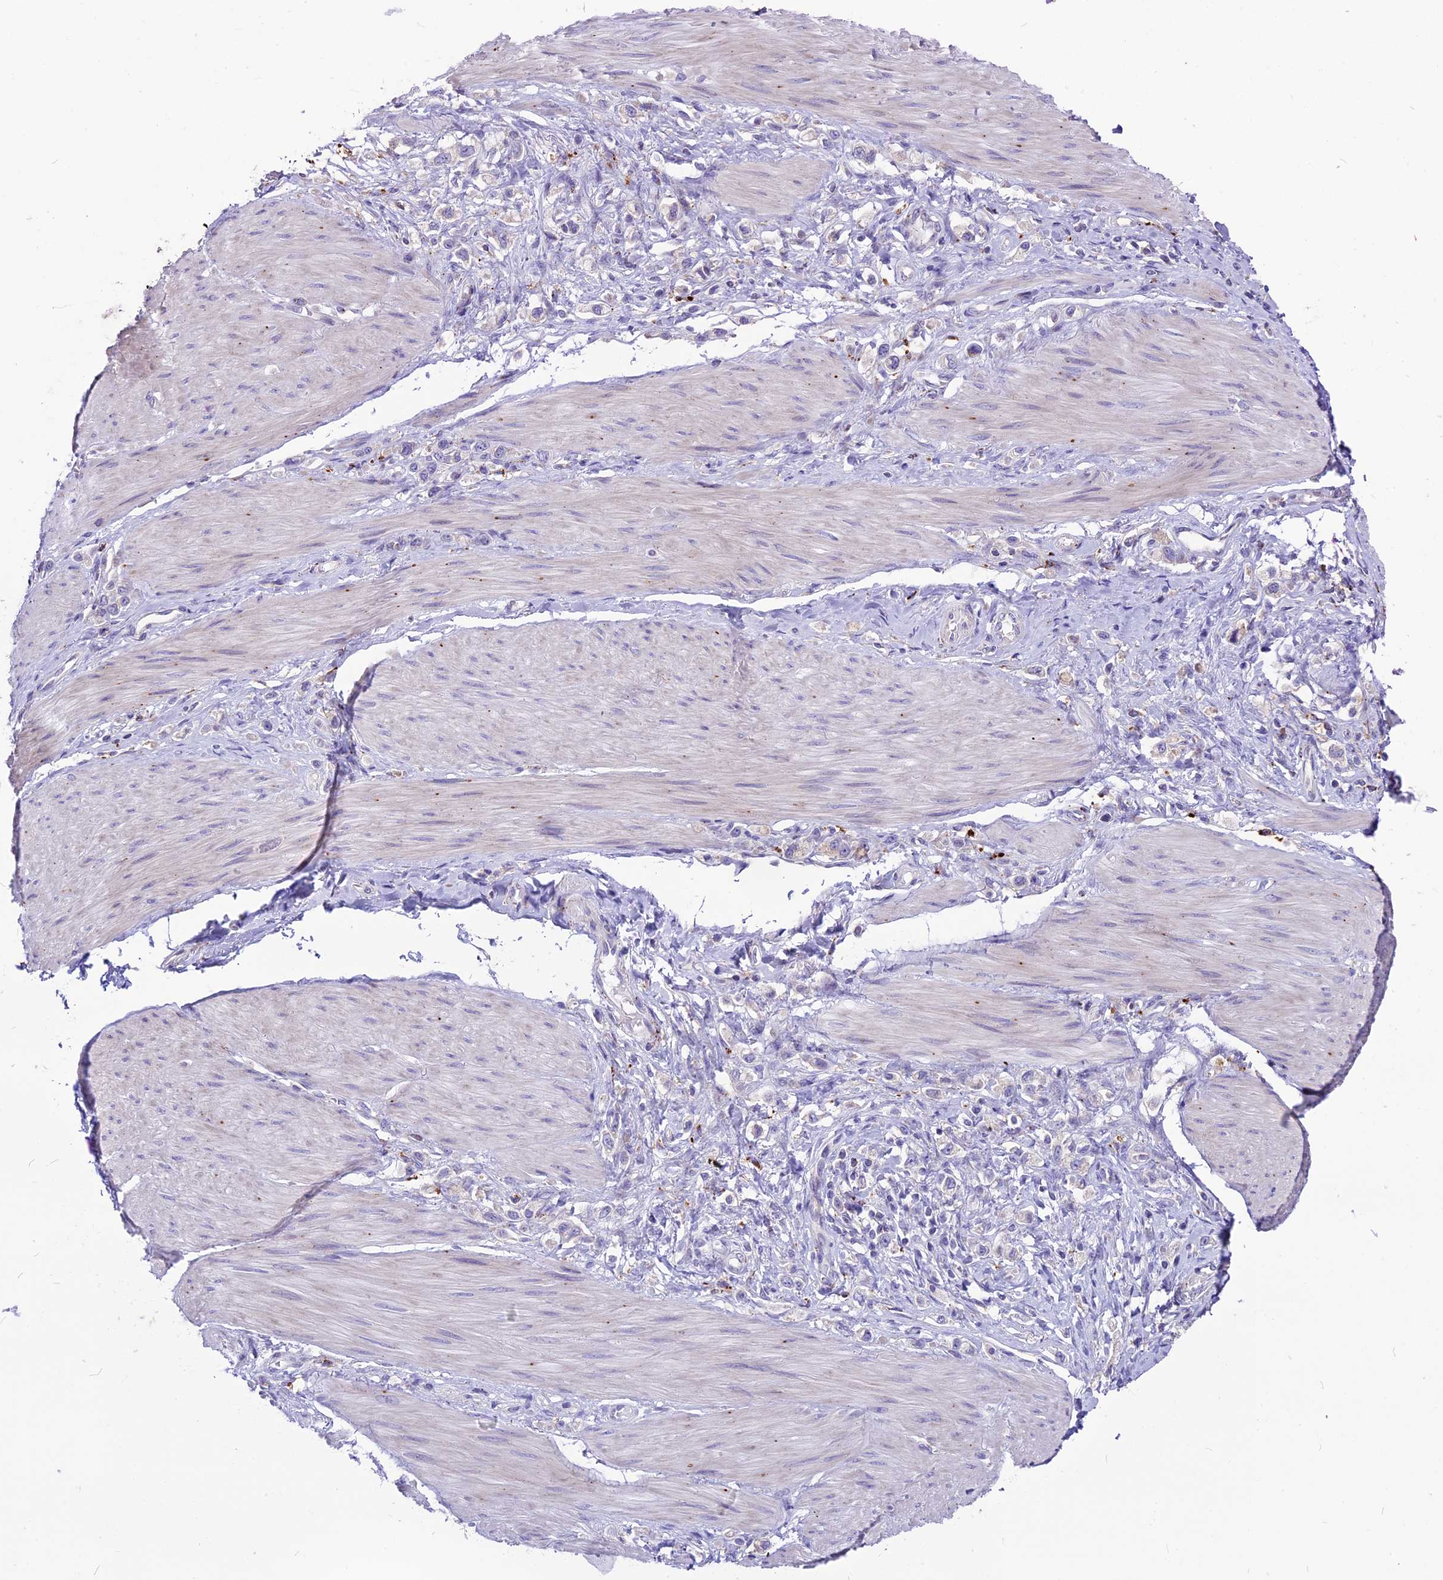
{"staining": {"intensity": "negative", "quantity": "none", "location": "none"}, "tissue": "stomach cancer", "cell_type": "Tumor cells", "image_type": "cancer", "snomed": [{"axis": "morphology", "description": "Adenocarcinoma, NOS"}, {"axis": "topography", "description": "Stomach"}], "caption": "An image of stomach adenocarcinoma stained for a protein displays no brown staining in tumor cells. (Stains: DAB immunohistochemistry (IHC) with hematoxylin counter stain, Microscopy: brightfield microscopy at high magnification).", "gene": "THRSP", "patient": {"sex": "female", "age": 65}}